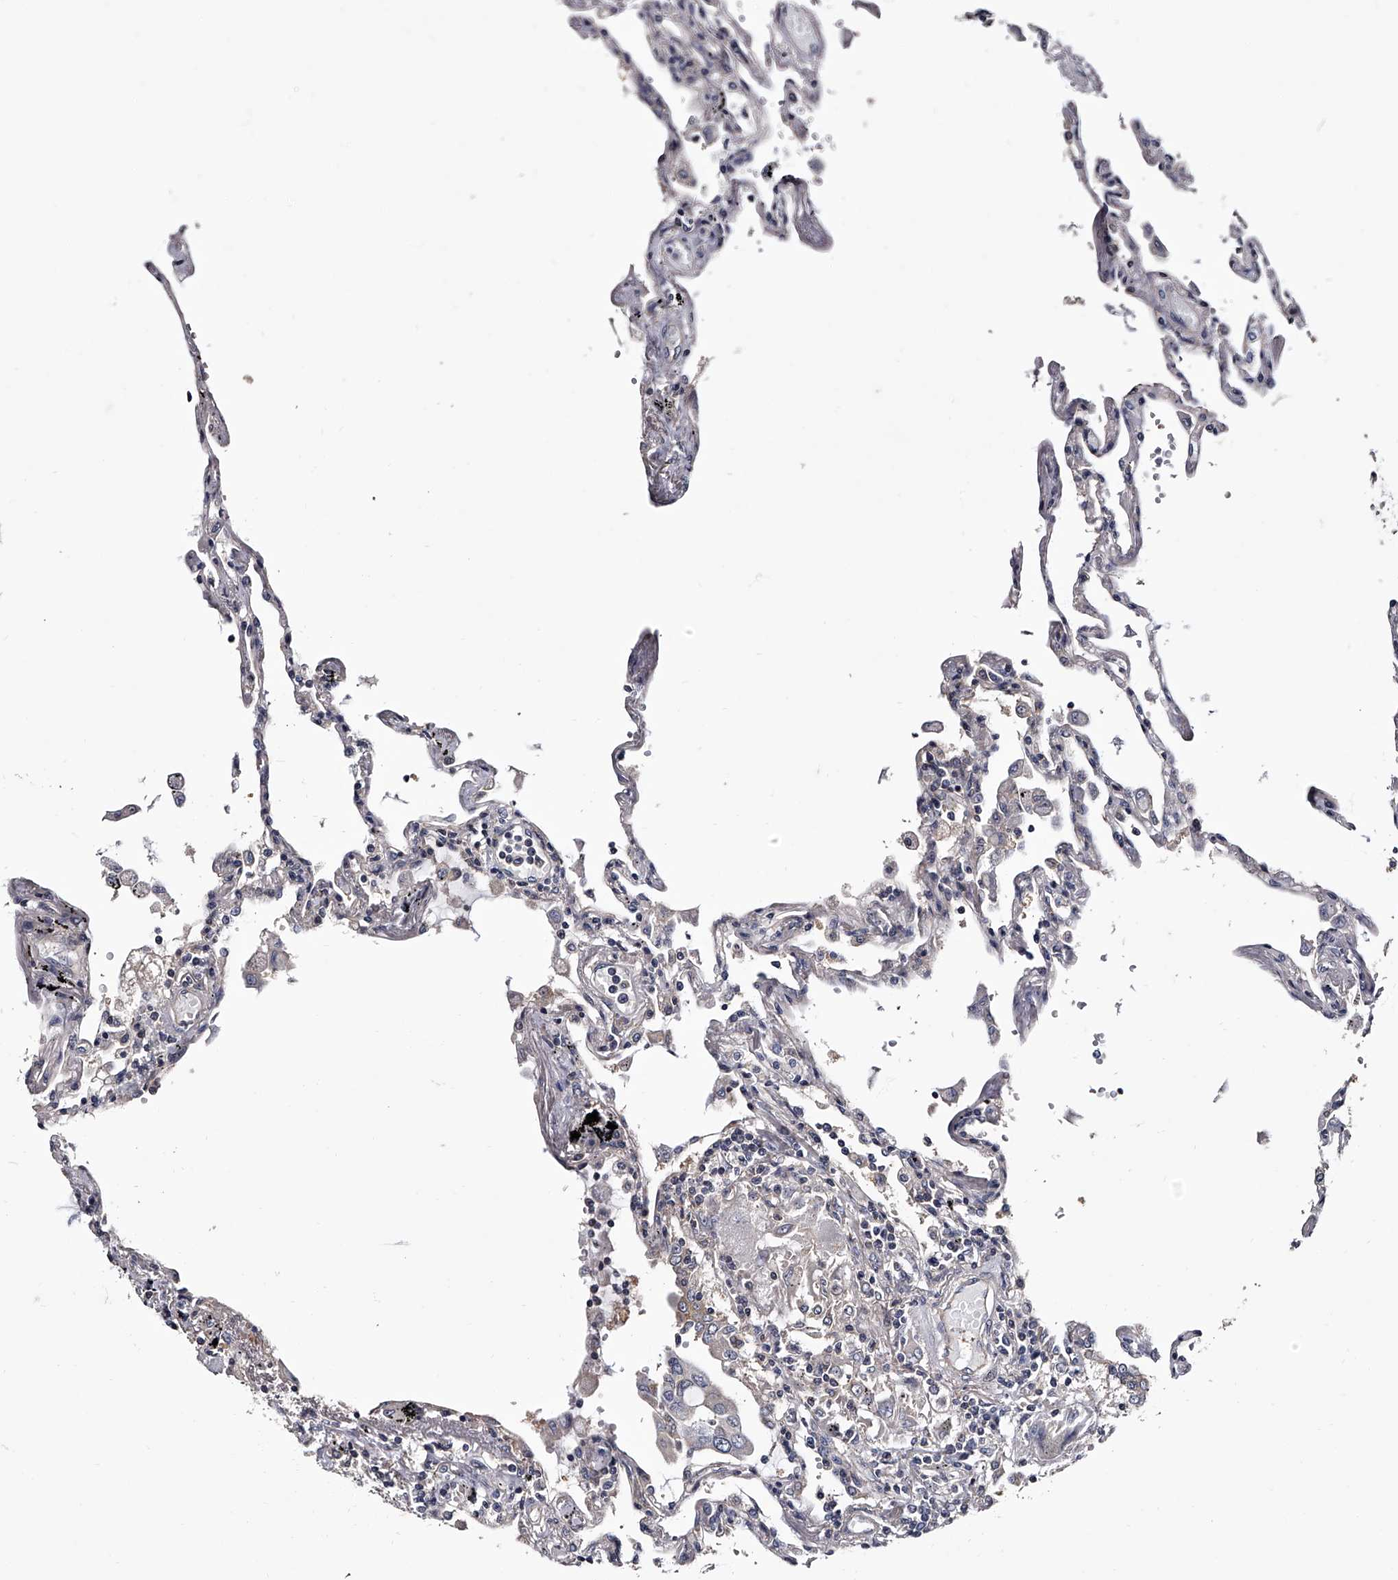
{"staining": {"intensity": "negative", "quantity": "none", "location": "none"}, "tissue": "lung", "cell_type": "Alveolar cells", "image_type": "normal", "snomed": [{"axis": "morphology", "description": "Normal tissue, NOS"}, {"axis": "topography", "description": "Lung"}], "caption": "Immunohistochemistry (IHC) histopathology image of benign lung: human lung stained with DAB displays no significant protein positivity in alveolar cells.", "gene": "GAPVD1", "patient": {"sex": "female", "age": 67}}